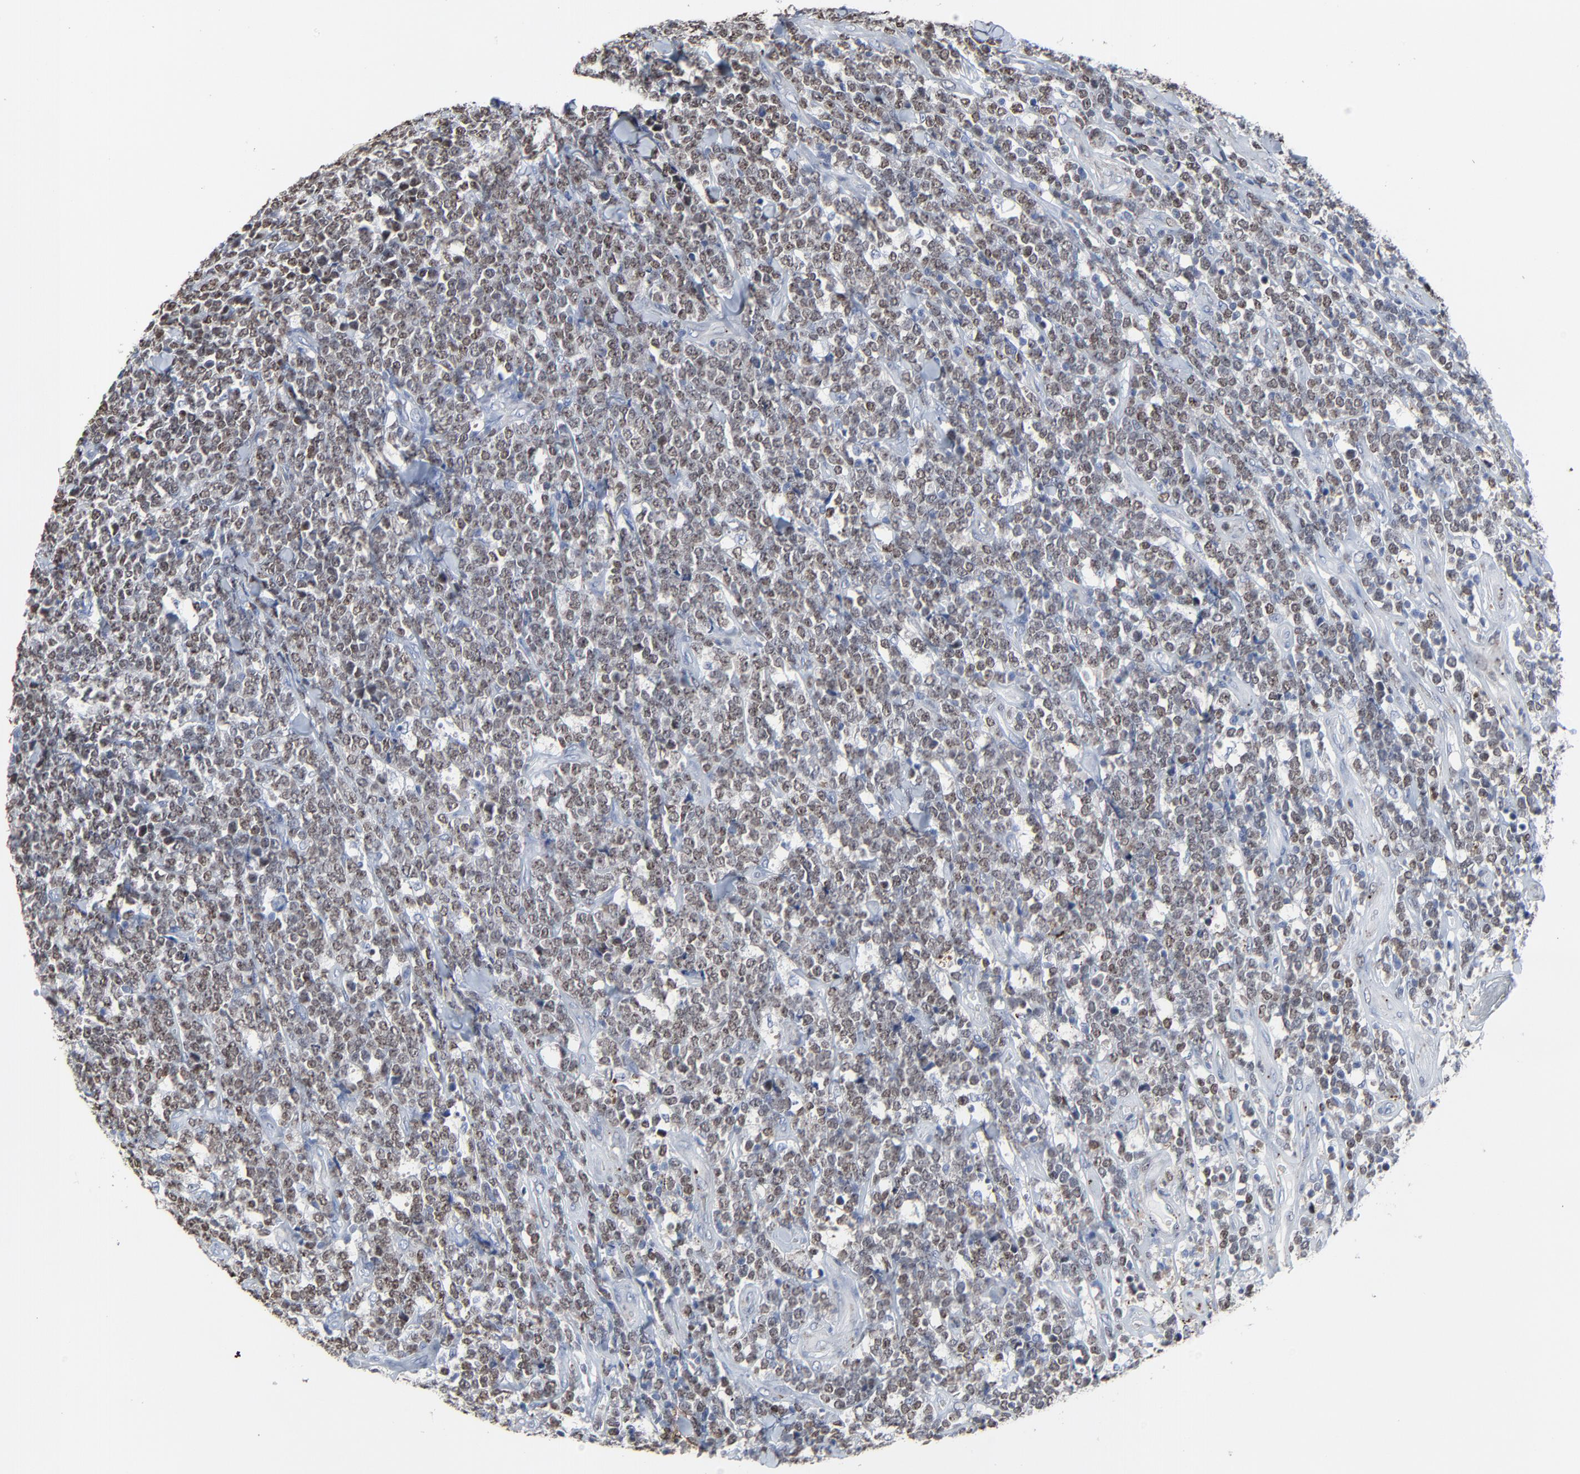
{"staining": {"intensity": "weak", "quantity": "25%-75%", "location": "nuclear"}, "tissue": "lymphoma", "cell_type": "Tumor cells", "image_type": "cancer", "snomed": [{"axis": "morphology", "description": "Malignant lymphoma, non-Hodgkin's type, High grade"}, {"axis": "topography", "description": "Small intestine"}, {"axis": "topography", "description": "Colon"}], "caption": "Tumor cells exhibit low levels of weak nuclear positivity in about 25%-75% of cells in high-grade malignant lymphoma, non-Hodgkin's type.", "gene": "BIRC3", "patient": {"sex": "male", "age": 8}}